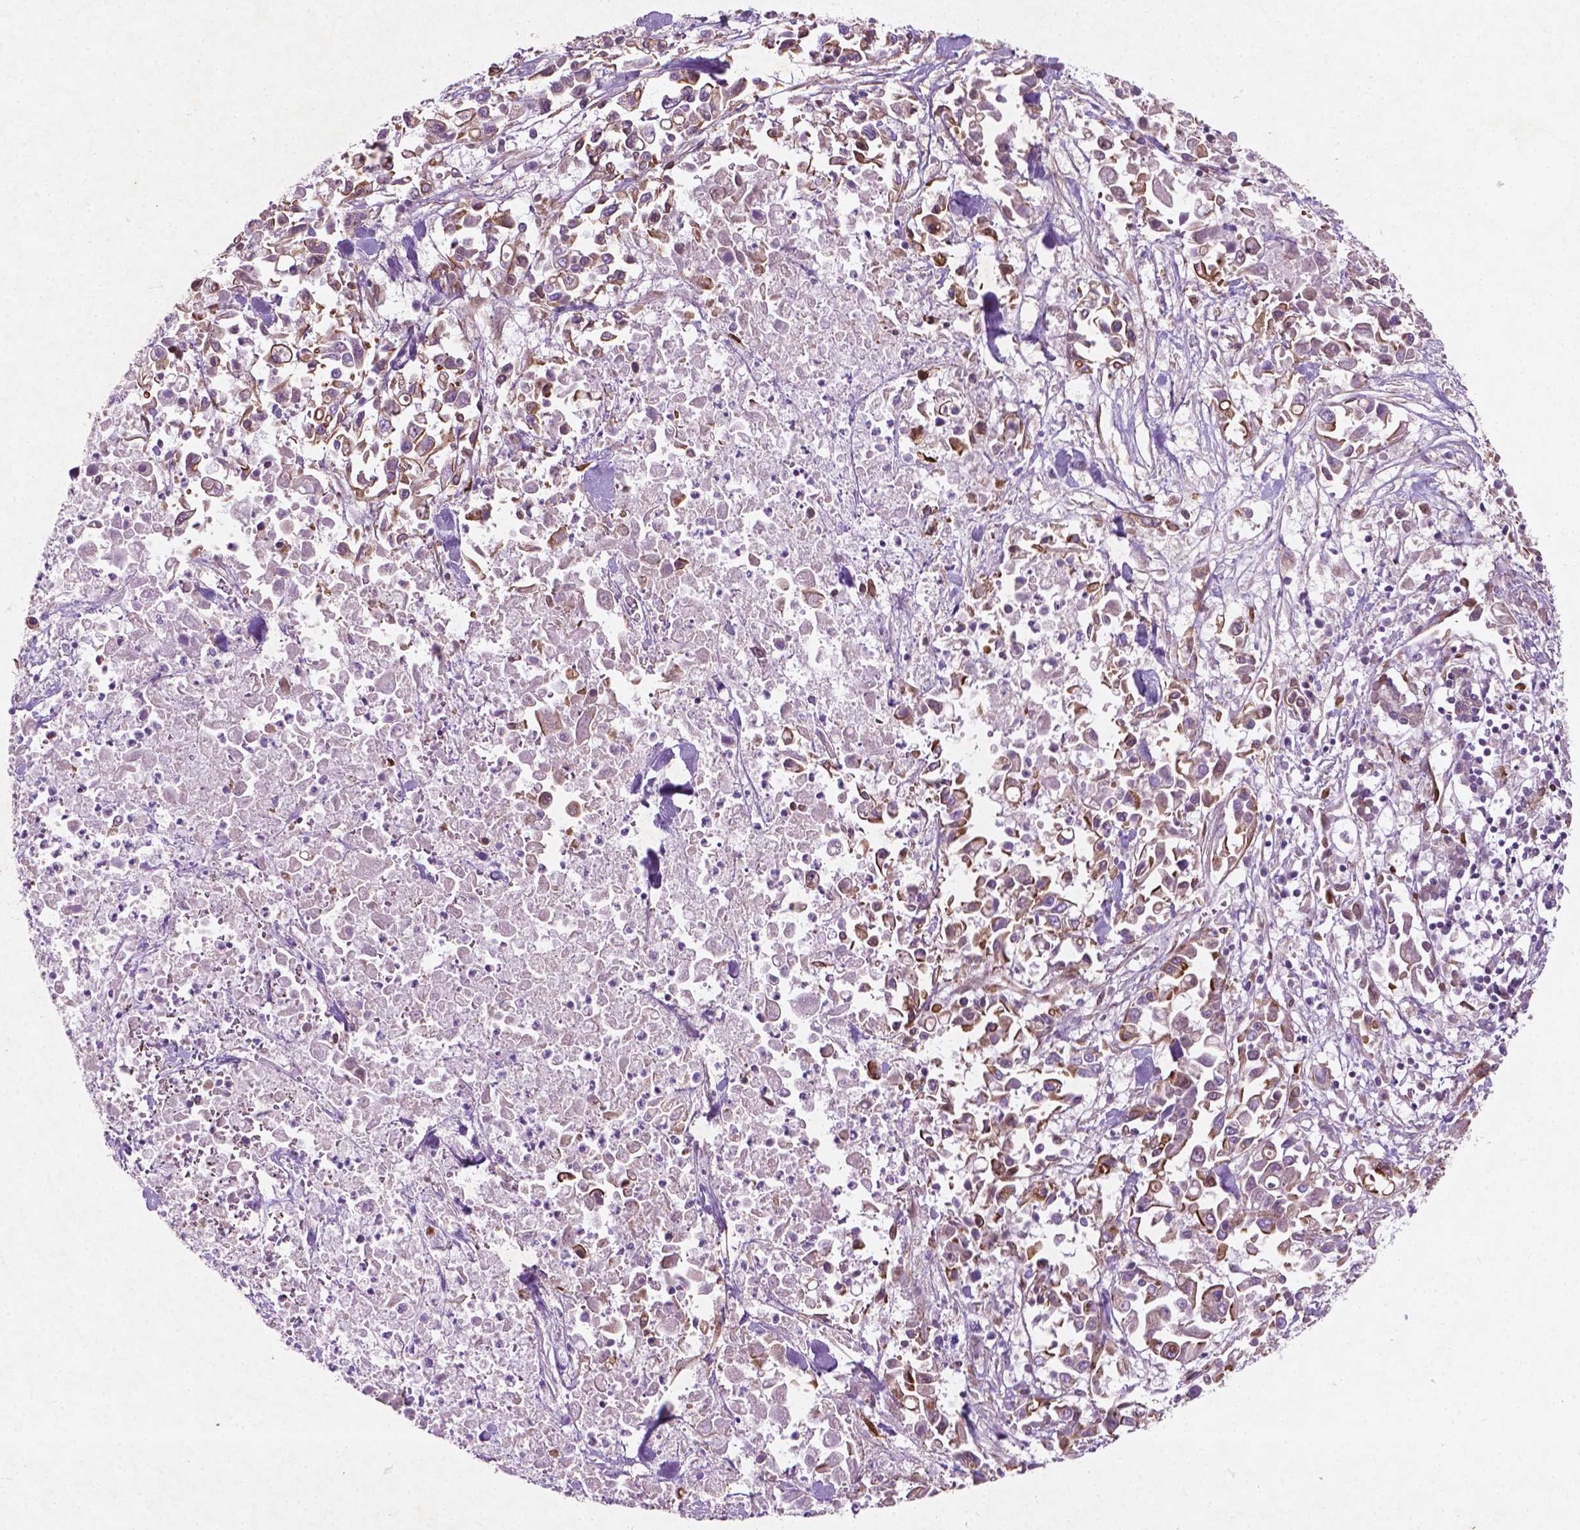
{"staining": {"intensity": "moderate", "quantity": "<25%", "location": "cytoplasmic/membranous"}, "tissue": "pancreatic cancer", "cell_type": "Tumor cells", "image_type": "cancer", "snomed": [{"axis": "morphology", "description": "Adenocarcinoma, NOS"}, {"axis": "topography", "description": "Pancreas"}], "caption": "The image exhibits immunohistochemical staining of pancreatic cancer. There is moderate cytoplasmic/membranous staining is identified in about <25% of tumor cells. The protein of interest is shown in brown color, while the nuclei are stained blue.", "gene": "TCHP", "patient": {"sex": "female", "age": 83}}